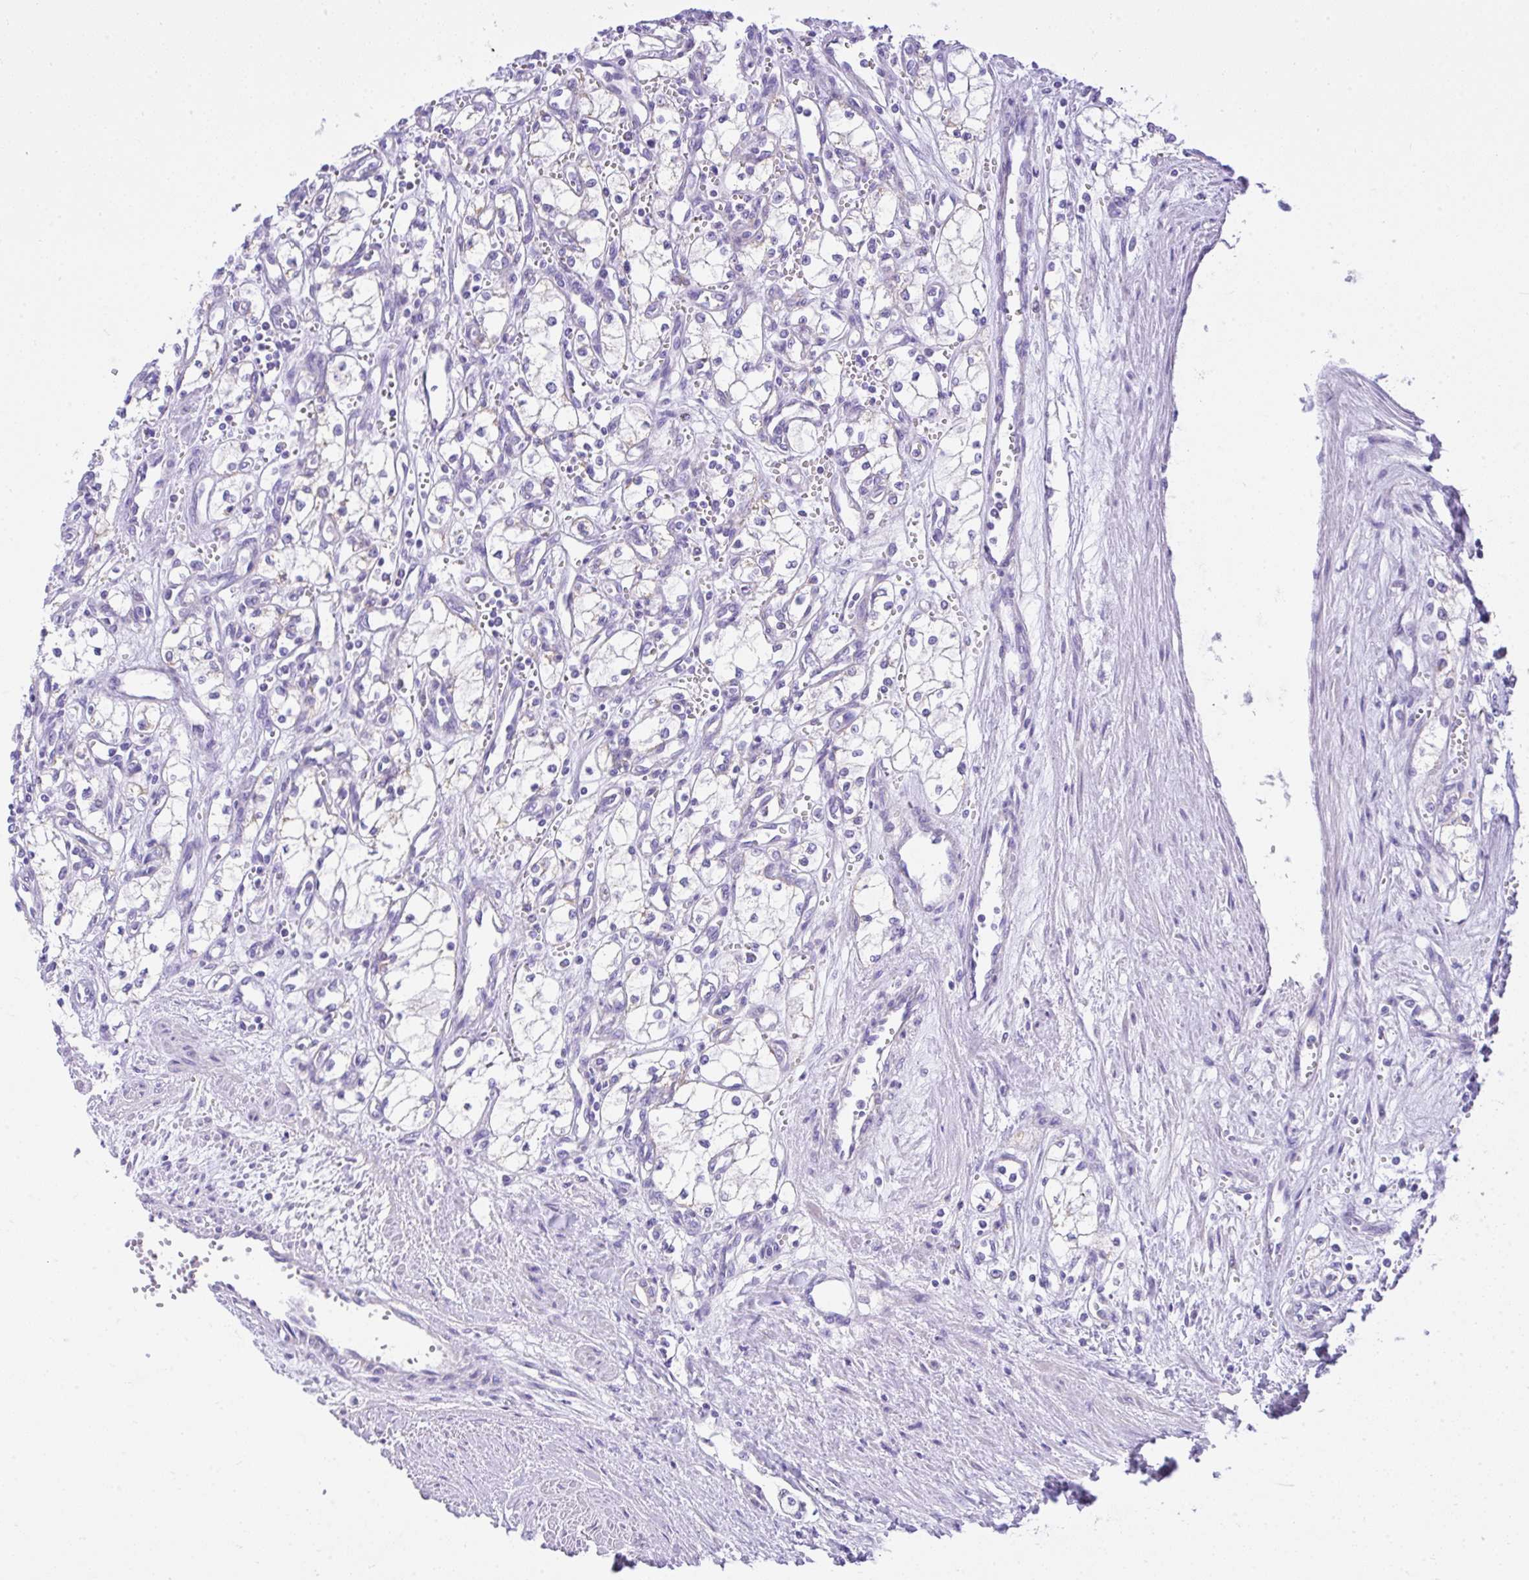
{"staining": {"intensity": "negative", "quantity": "none", "location": "none"}, "tissue": "renal cancer", "cell_type": "Tumor cells", "image_type": "cancer", "snomed": [{"axis": "morphology", "description": "Adenocarcinoma, NOS"}, {"axis": "topography", "description": "Kidney"}], "caption": "The micrograph exhibits no staining of tumor cells in renal cancer (adenocarcinoma). Brightfield microscopy of immunohistochemistry stained with DAB (3,3'-diaminobenzidine) (brown) and hematoxylin (blue), captured at high magnification.", "gene": "SLC13A1", "patient": {"sex": "male", "age": 59}}